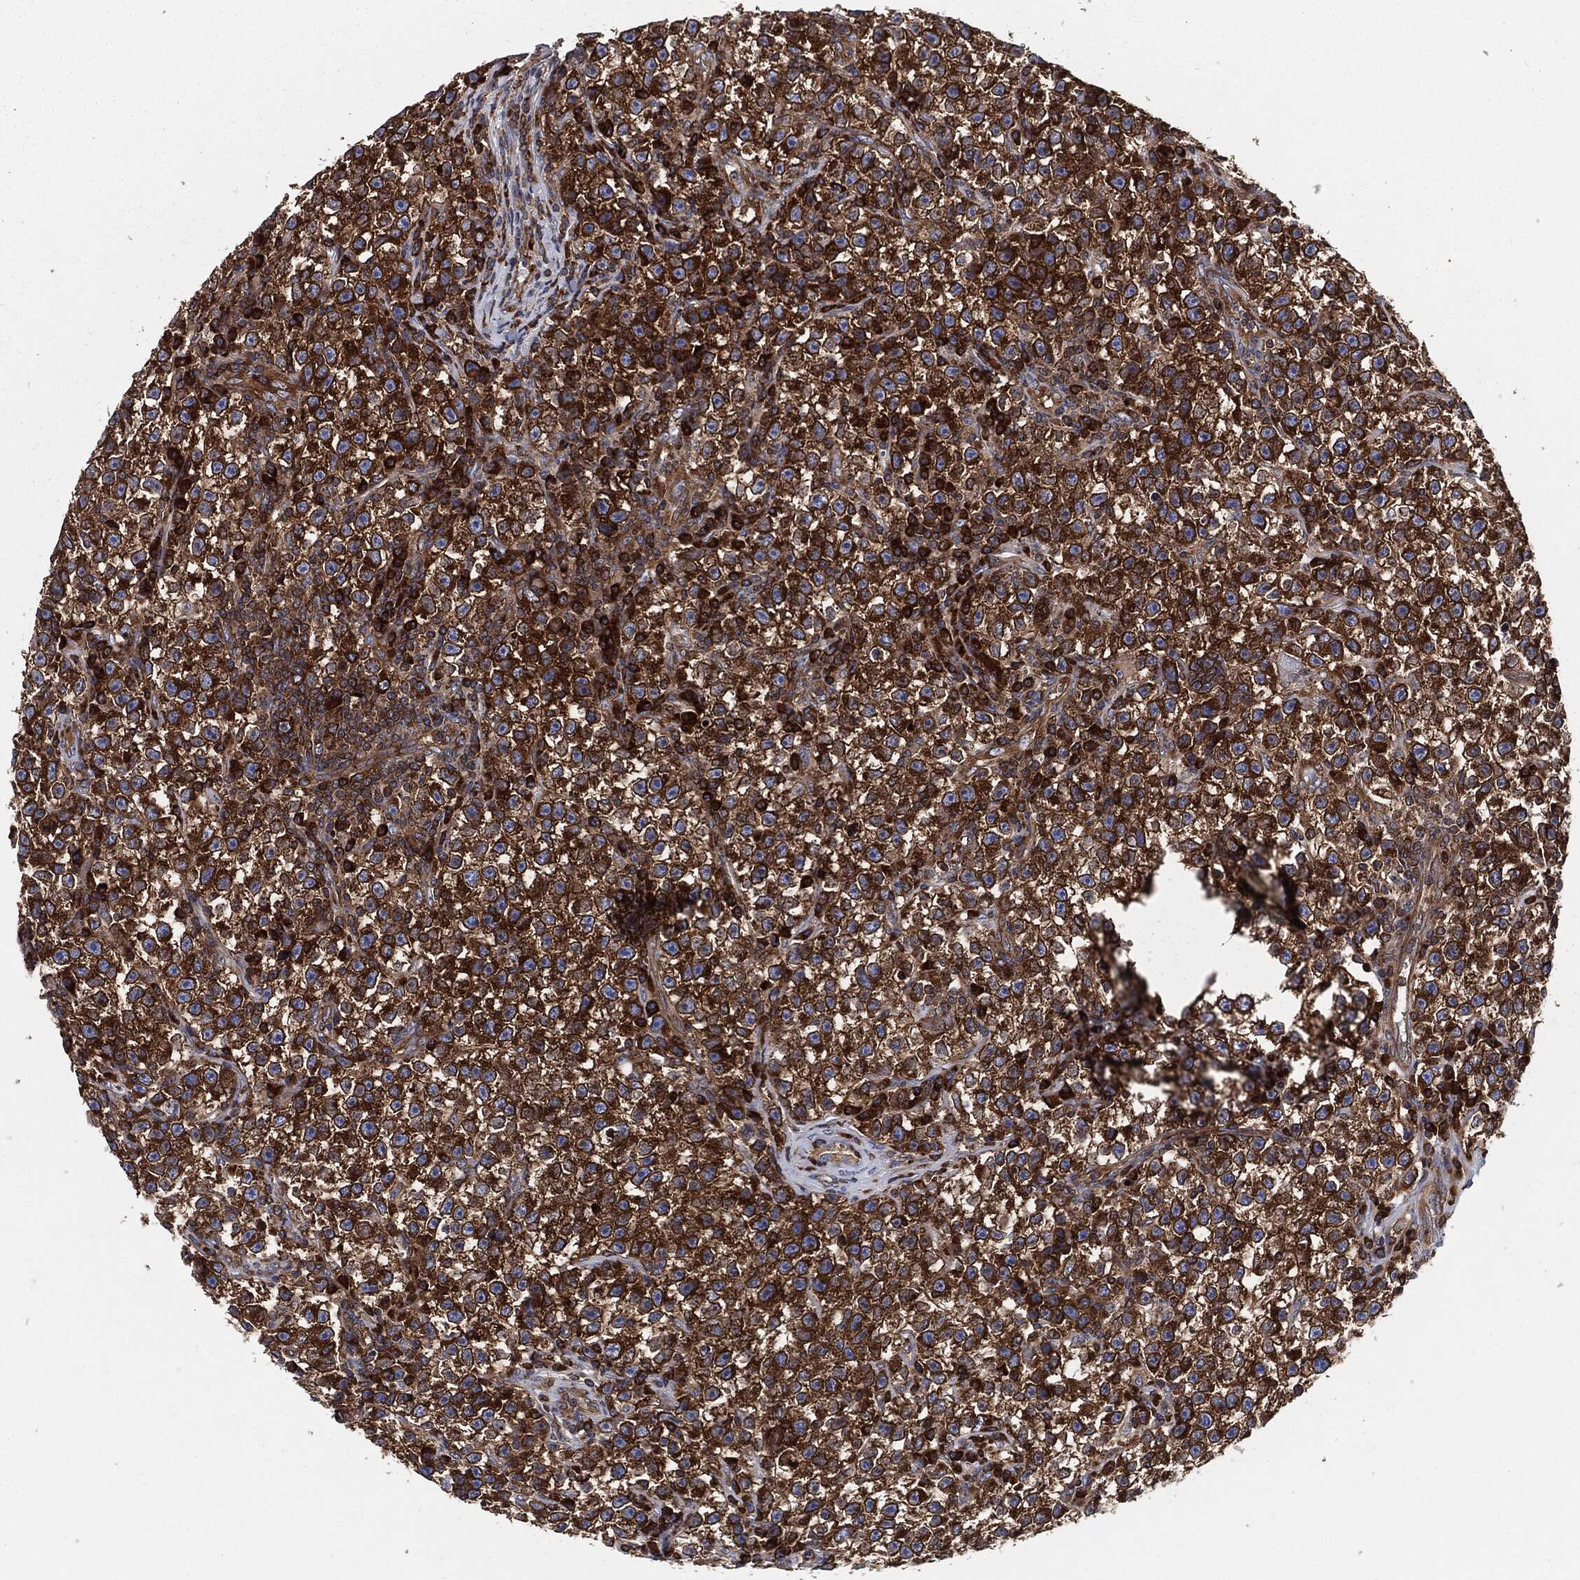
{"staining": {"intensity": "strong", "quantity": ">75%", "location": "cytoplasmic/membranous"}, "tissue": "testis cancer", "cell_type": "Tumor cells", "image_type": "cancer", "snomed": [{"axis": "morphology", "description": "Seminoma, NOS"}, {"axis": "topography", "description": "Testis"}], "caption": "Tumor cells exhibit high levels of strong cytoplasmic/membranous positivity in about >75% of cells in testis cancer.", "gene": "EIF2S2", "patient": {"sex": "male", "age": 22}}